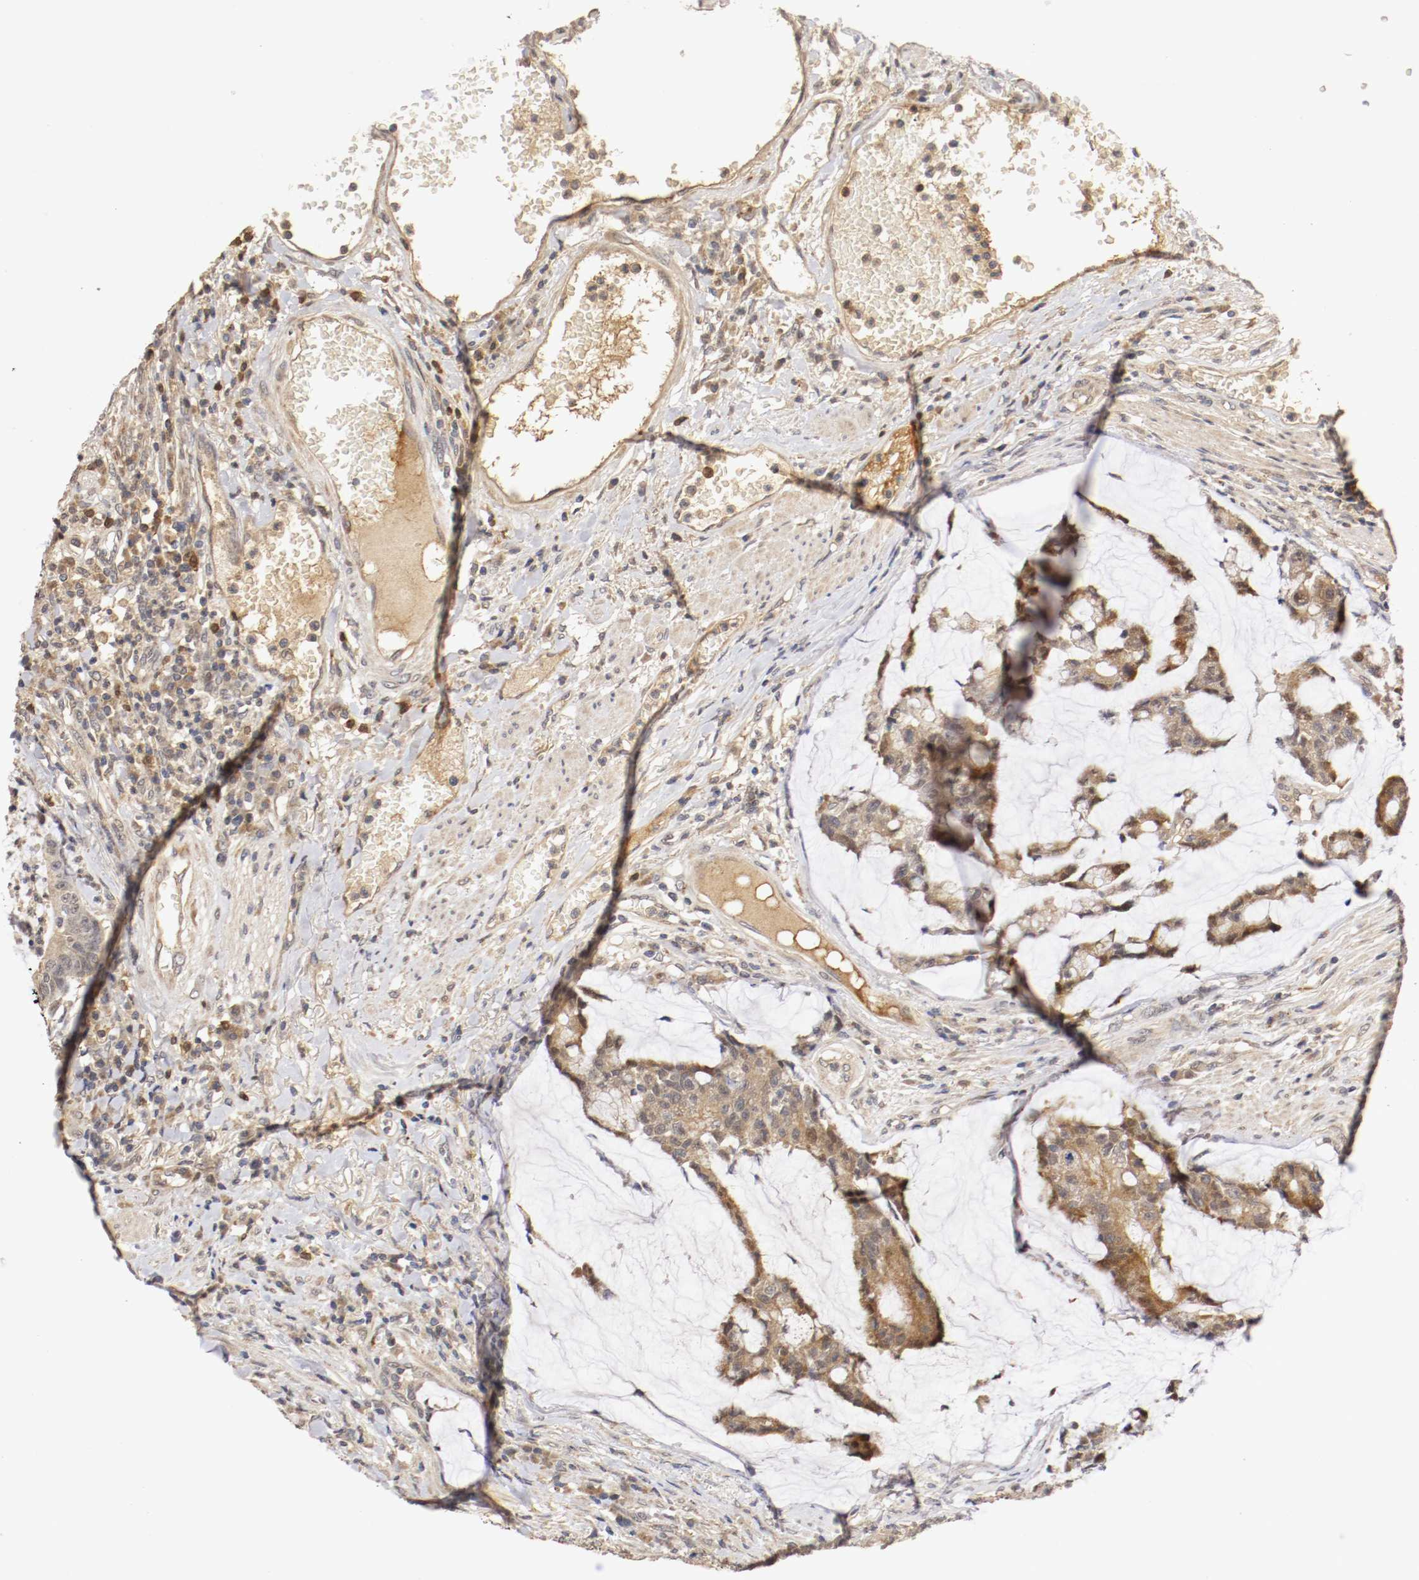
{"staining": {"intensity": "moderate", "quantity": "25%-75%", "location": "cytoplasmic/membranous,nuclear"}, "tissue": "colorectal cancer", "cell_type": "Tumor cells", "image_type": "cancer", "snomed": [{"axis": "morphology", "description": "Adenocarcinoma, NOS"}, {"axis": "topography", "description": "Colon"}], "caption": "Human colorectal adenocarcinoma stained for a protein (brown) demonstrates moderate cytoplasmic/membranous and nuclear positive positivity in approximately 25%-75% of tumor cells.", "gene": "TNFRSF1B", "patient": {"sex": "female", "age": 84}}